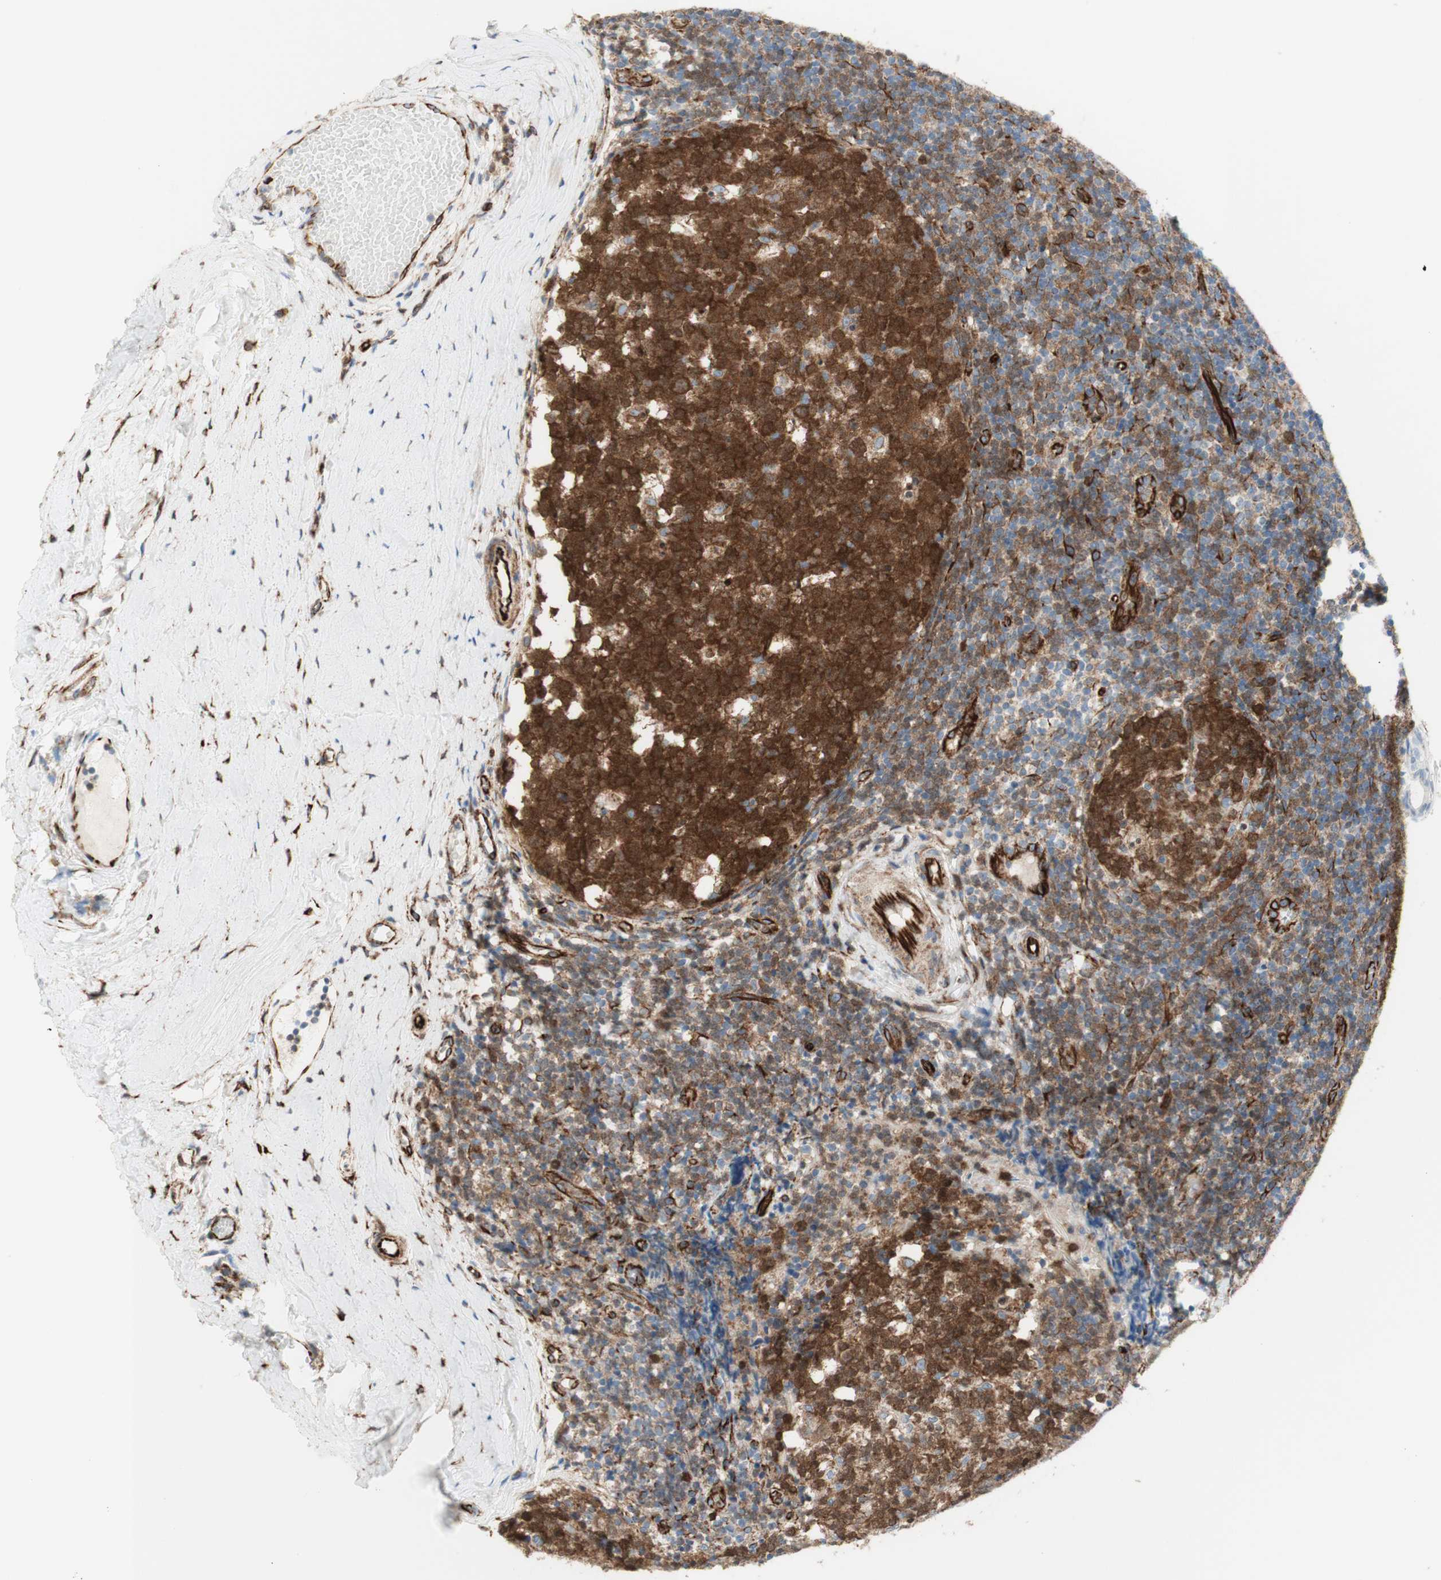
{"staining": {"intensity": "strong", "quantity": ">75%", "location": "cytoplasmic/membranous,nuclear"}, "tissue": "tonsil", "cell_type": "Germinal center cells", "image_type": "normal", "snomed": [{"axis": "morphology", "description": "Normal tissue, NOS"}, {"axis": "topography", "description": "Tonsil"}], "caption": "Immunohistochemical staining of unremarkable human tonsil displays high levels of strong cytoplasmic/membranous,nuclear positivity in approximately >75% of germinal center cells.", "gene": "POU2AF1", "patient": {"sex": "female", "age": 19}}